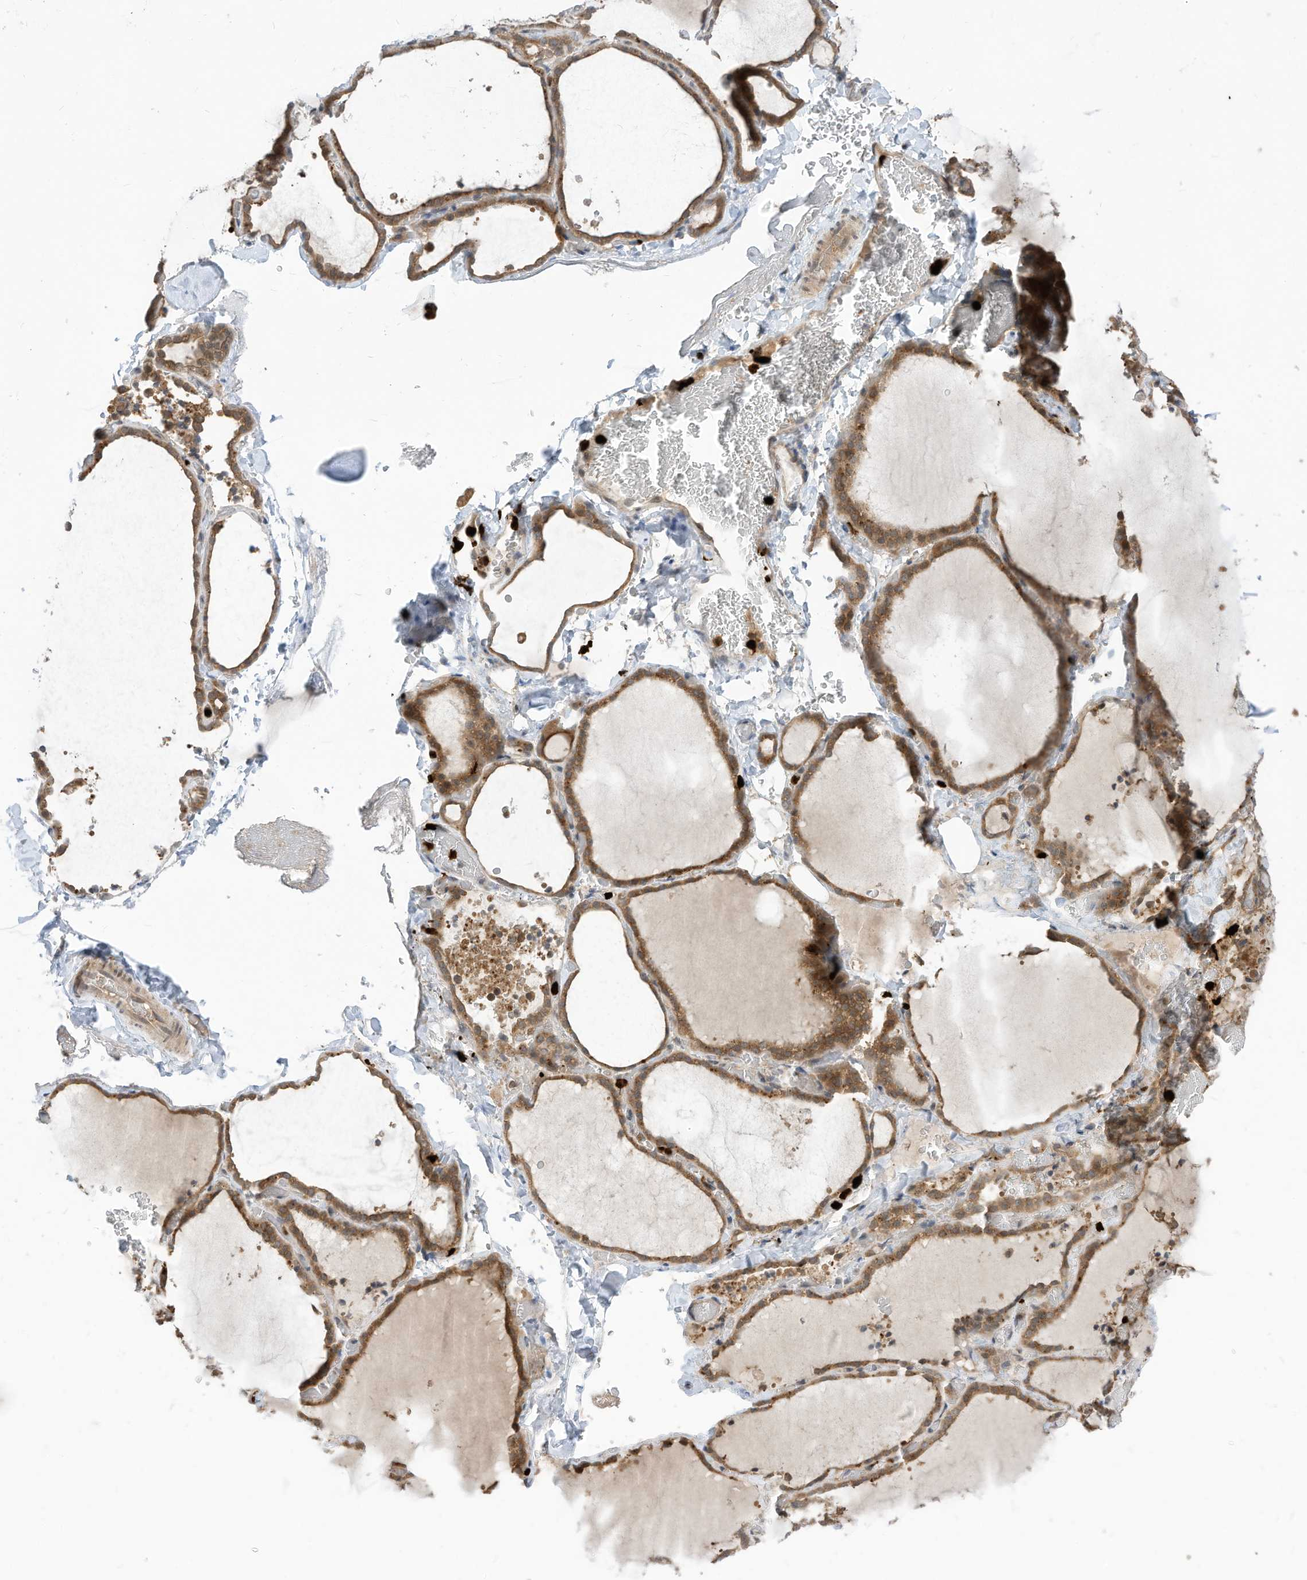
{"staining": {"intensity": "moderate", "quantity": ">75%", "location": "cytoplasmic/membranous"}, "tissue": "thyroid gland", "cell_type": "Glandular cells", "image_type": "normal", "snomed": [{"axis": "morphology", "description": "Normal tissue, NOS"}, {"axis": "topography", "description": "Thyroid gland"}], "caption": "Immunohistochemical staining of normal human thyroid gland reveals >75% levels of moderate cytoplasmic/membranous protein expression in approximately >75% of glandular cells.", "gene": "CNKSR1", "patient": {"sex": "female", "age": 22}}